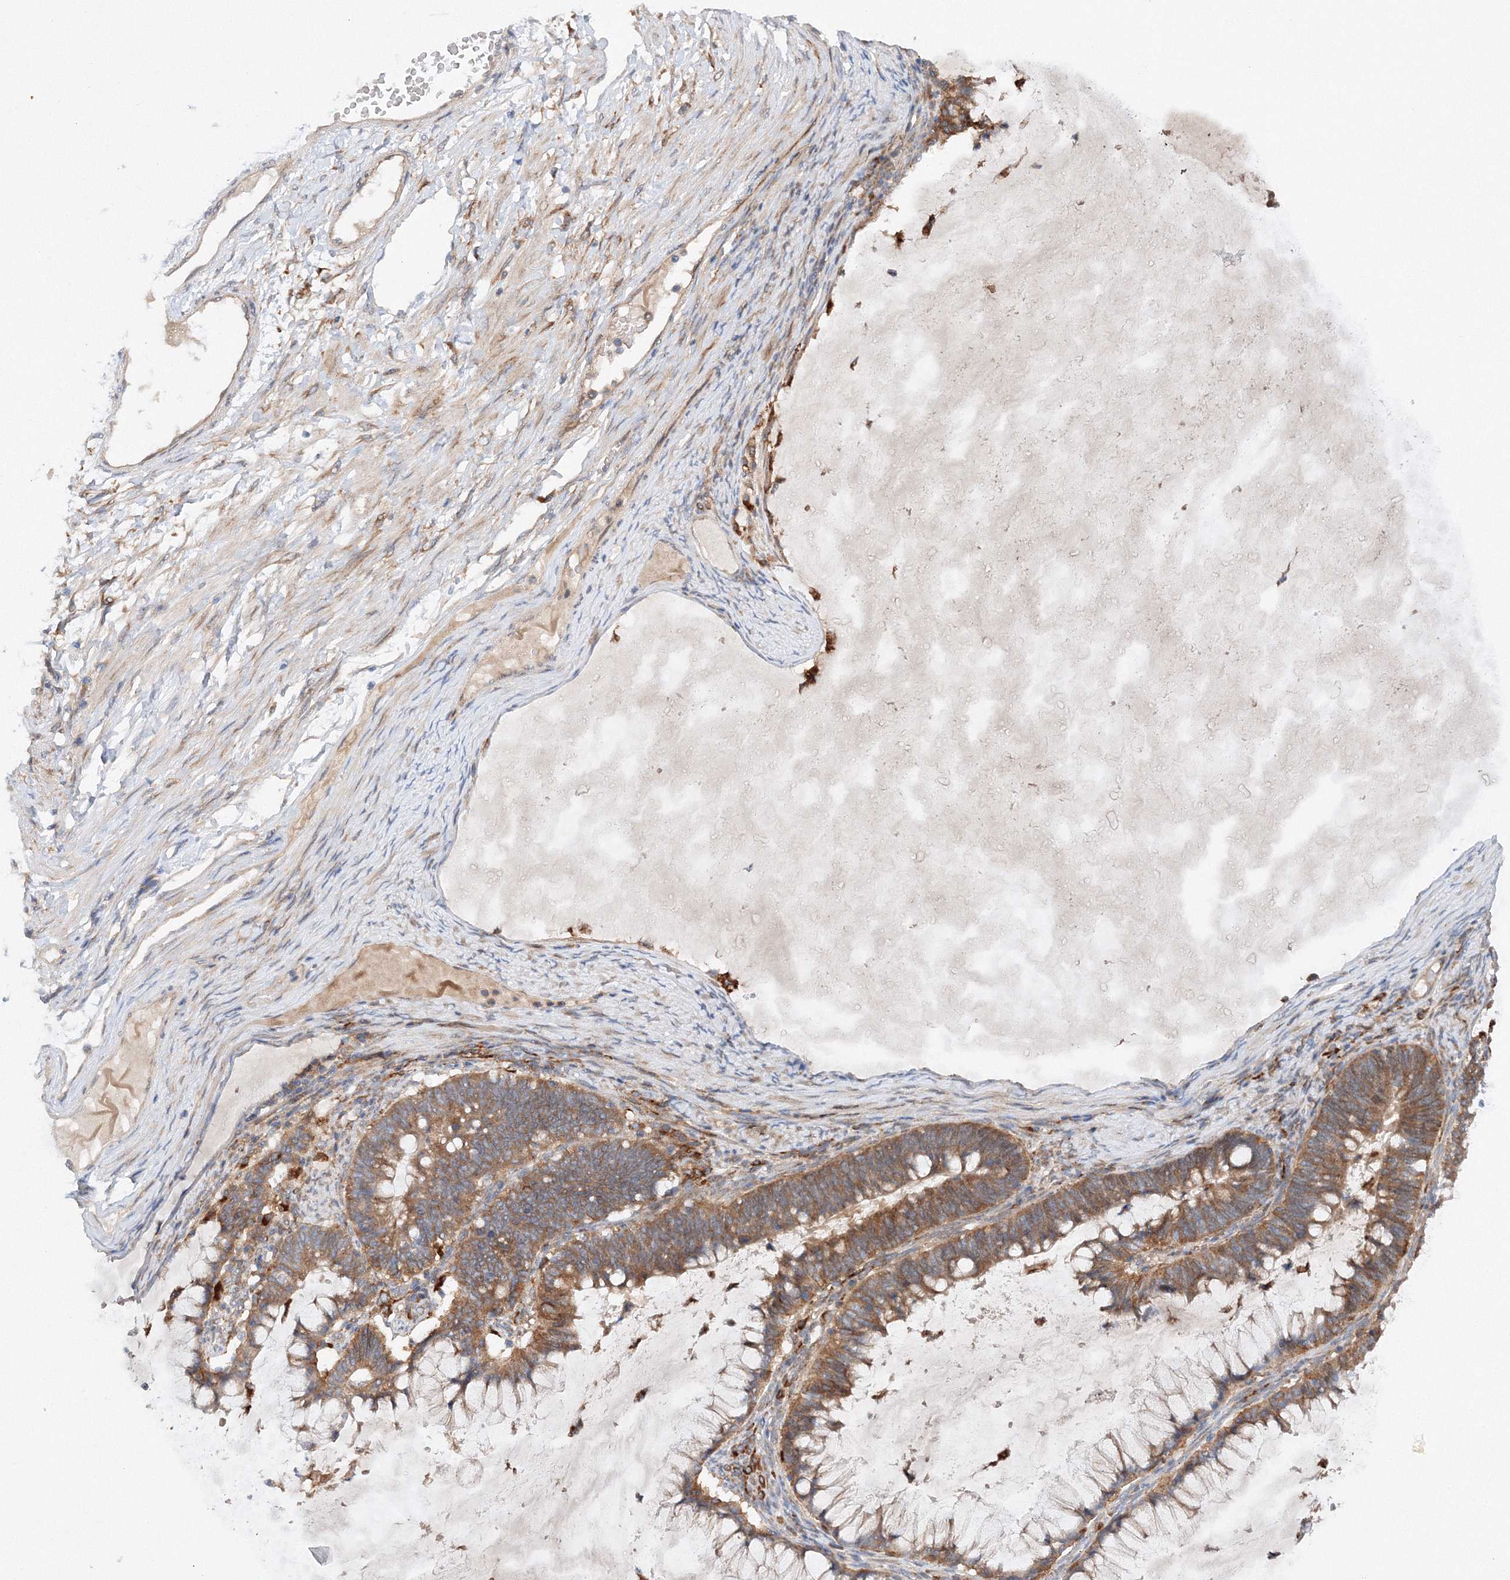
{"staining": {"intensity": "moderate", "quantity": ">75%", "location": "cytoplasmic/membranous"}, "tissue": "ovarian cancer", "cell_type": "Tumor cells", "image_type": "cancer", "snomed": [{"axis": "morphology", "description": "Cystadenocarcinoma, mucinous, NOS"}, {"axis": "topography", "description": "Ovary"}], "caption": "Human mucinous cystadenocarcinoma (ovarian) stained with a protein marker exhibits moderate staining in tumor cells.", "gene": "SLC36A1", "patient": {"sex": "female", "age": 61}}